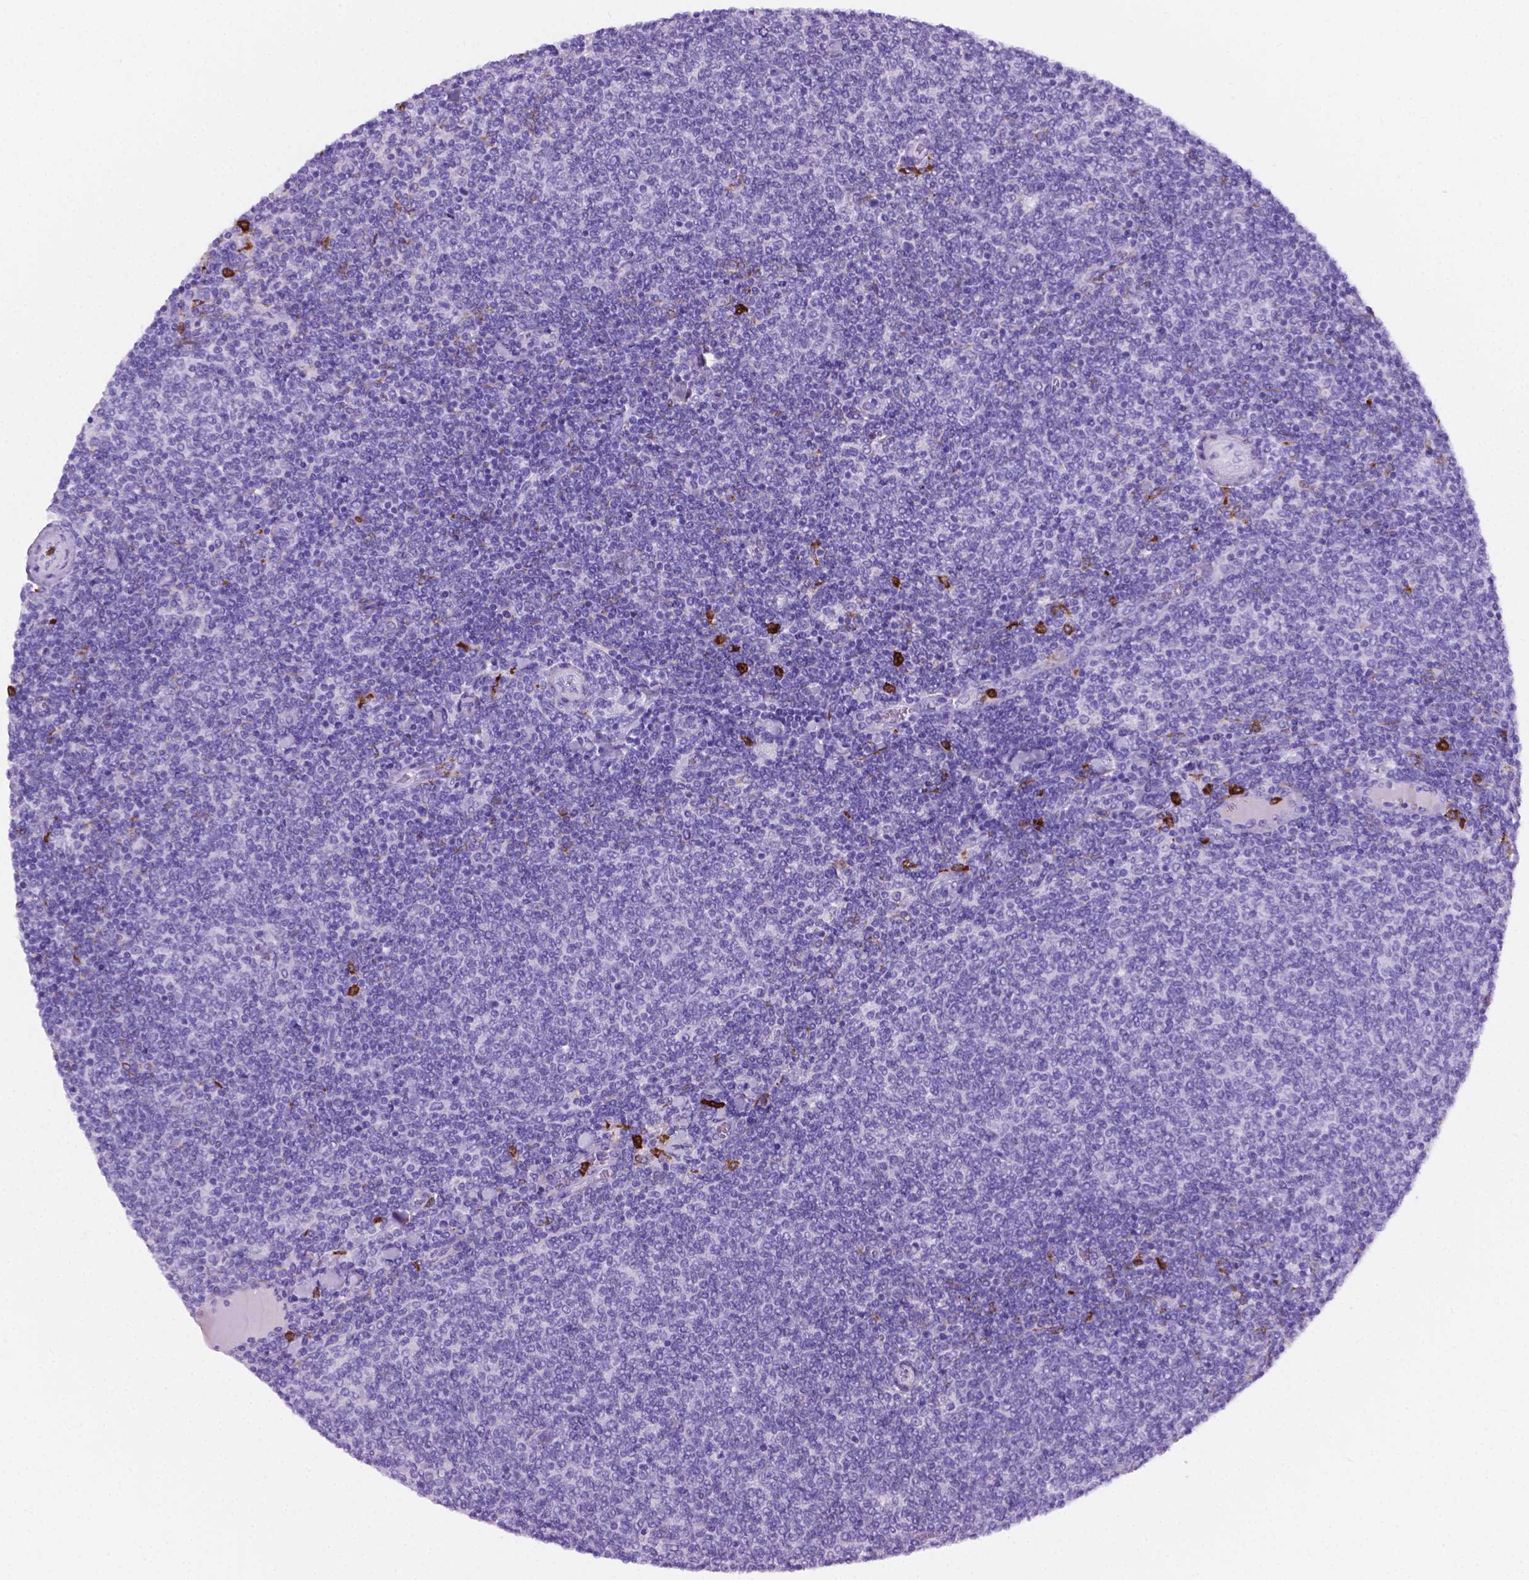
{"staining": {"intensity": "negative", "quantity": "none", "location": "none"}, "tissue": "lymphoma", "cell_type": "Tumor cells", "image_type": "cancer", "snomed": [{"axis": "morphology", "description": "Malignant lymphoma, non-Hodgkin's type, Low grade"}, {"axis": "topography", "description": "Lymph node"}], "caption": "This is a photomicrograph of immunohistochemistry staining of low-grade malignant lymphoma, non-Hodgkin's type, which shows no positivity in tumor cells. Nuclei are stained in blue.", "gene": "MACF1", "patient": {"sex": "male", "age": 52}}